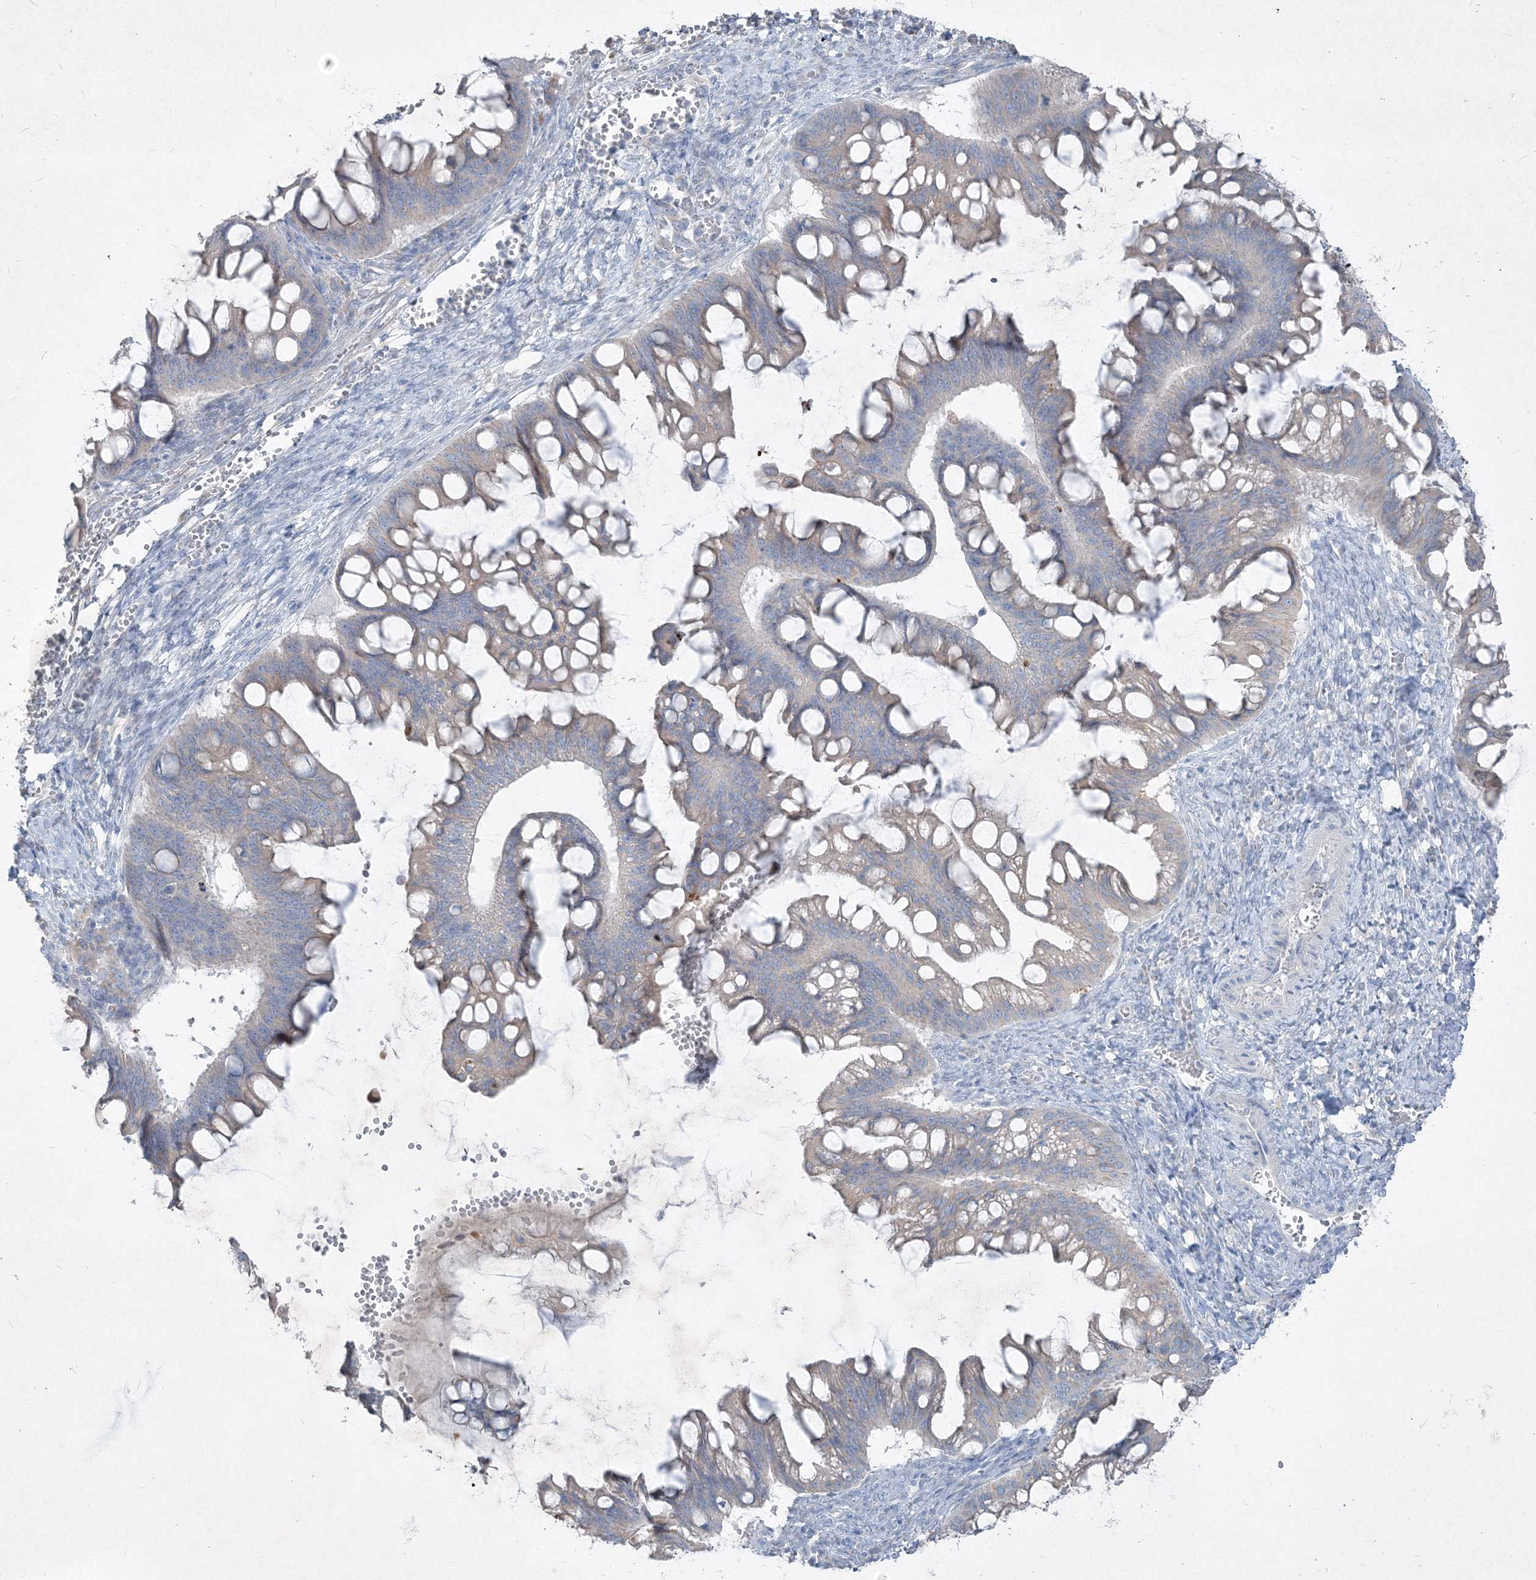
{"staining": {"intensity": "negative", "quantity": "none", "location": "none"}, "tissue": "ovarian cancer", "cell_type": "Tumor cells", "image_type": "cancer", "snomed": [{"axis": "morphology", "description": "Cystadenocarcinoma, mucinous, NOS"}, {"axis": "topography", "description": "Ovary"}], "caption": "Mucinous cystadenocarcinoma (ovarian) was stained to show a protein in brown. There is no significant expression in tumor cells.", "gene": "IFNAR1", "patient": {"sex": "female", "age": 73}}